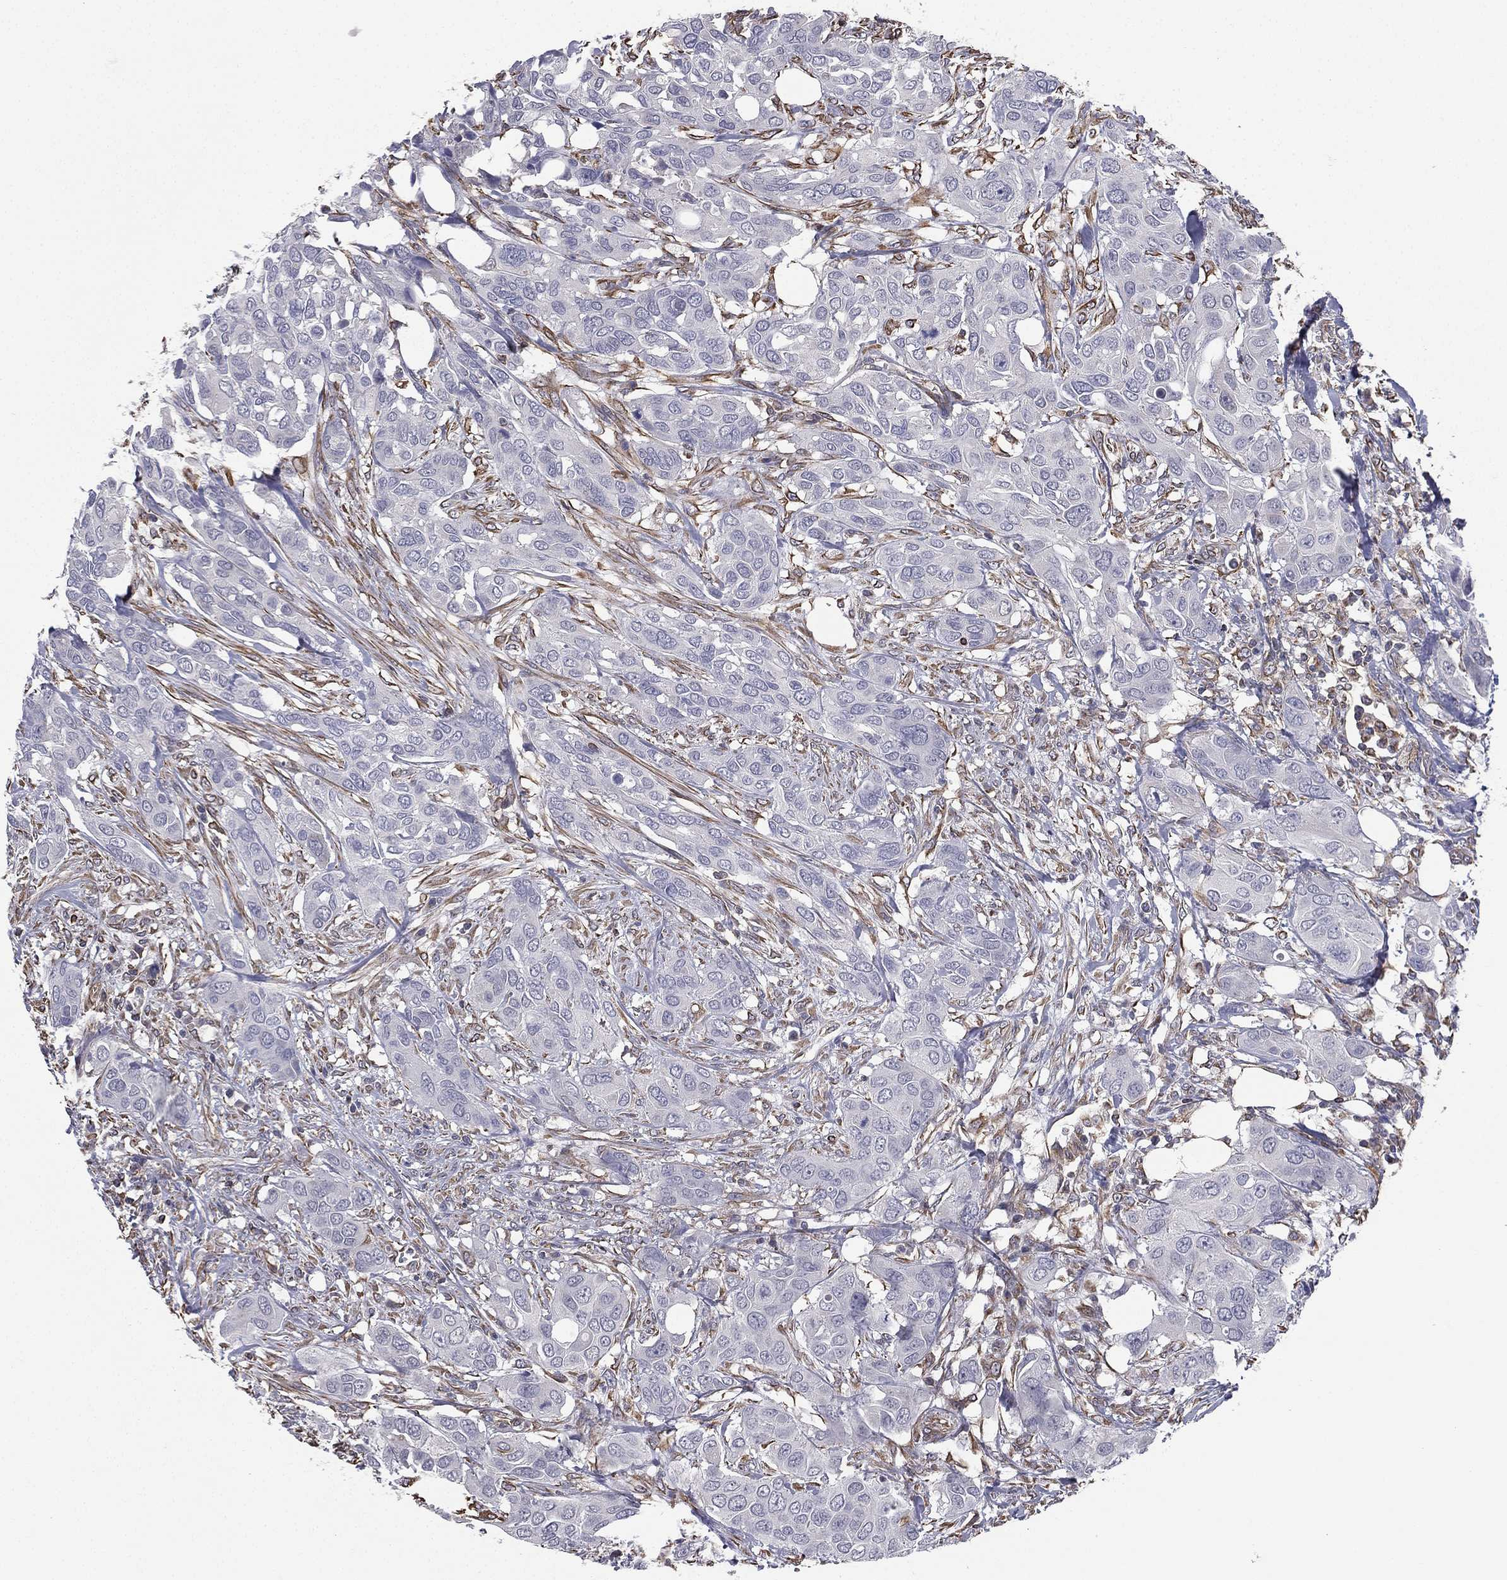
{"staining": {"intensity": "negative", "quantity": "none", "location": "none"}, "tissue": "urothelial cancer", "cell_type": "Tumor cells", "image_type": "cancer", "snomed": [{"axis": "morphology", "description": "Urothelial carcinoma, NOS"}, {"axis": "morphology", "description": "Urothelial carcinoma, High grade"}, {"axis": "topography", "description": "Urinary bladder"}], "caption": "This is a photomicrograph of immunohistochemistry staining of urothelial cancer, which shows no positivity in tumor cells.", "gene": "SCUBE1", "patient": {"sex": "male", "age": 63}}